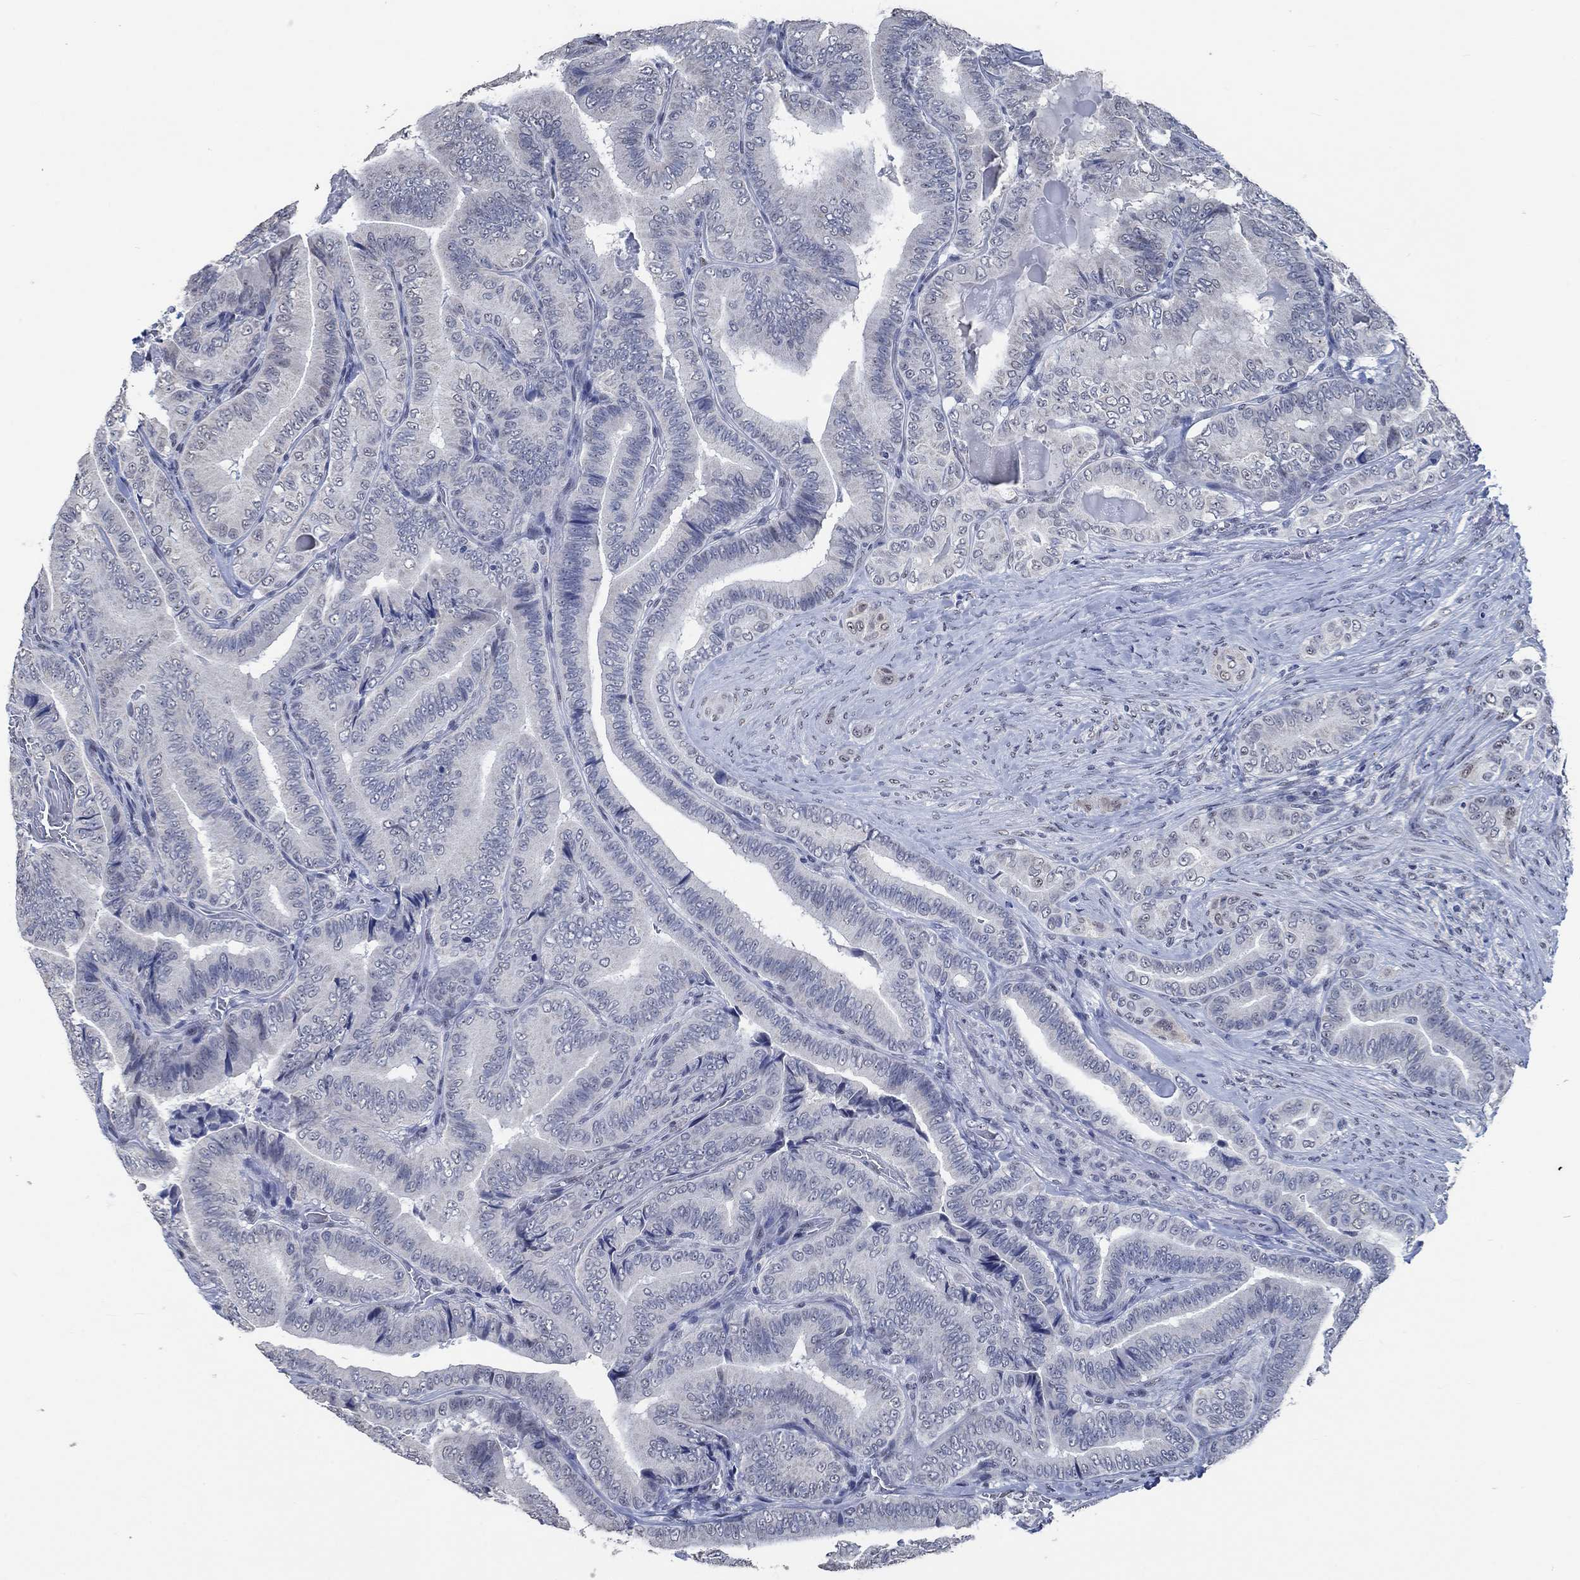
{"staining": {"intensity": "negative", "quantity": "none", "location": "none"}, "tissue": "thyroid cancer", "cell_type": "Tumor cells", "image_type": "cancer", "snomed": [{"axis": "morphology", "description": "Papillary adenocarcinoma, NOS"}, {"axis": "topography", "description": "Thyroid gland"}], "caption": "Immunohistochemistry (IHC) of human thyroid papillary adenocarcinoma shows no positivity in tumor cells. The staining was performed using DAB to visualize the protein expression in brown, while the nuclei were stained in blue with hematoxylin (Magnification: 20x).", "gene": "OBSCN", "patient": {"sex": "male", "age": 61}}